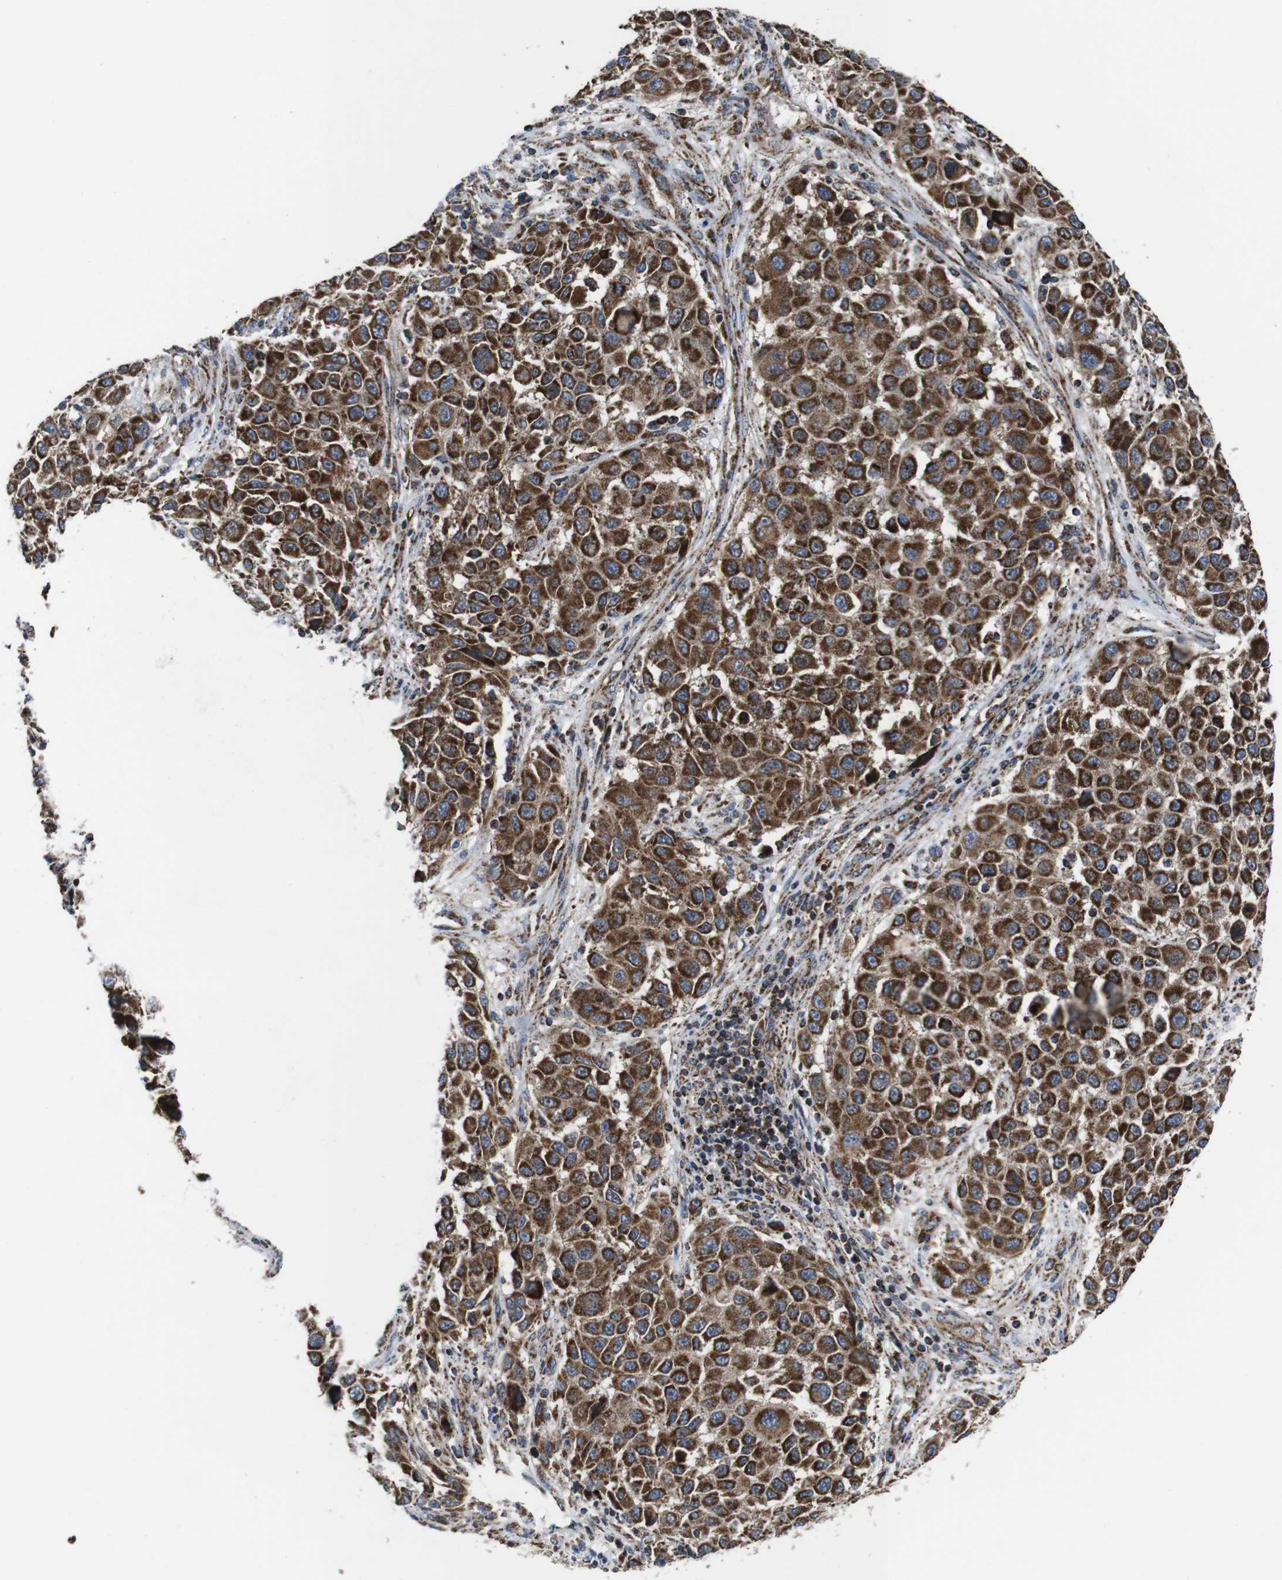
{"staining": {"intensity": "strong", "quantity": "25%-75%", "location": "cytoplasmic/membranous"}, "tissue": "melanoma", "cell_type": "Tumor cells", "image_type": "cancer", "snomed": [{"axis": "morphology", "description": "Malignant melanoma, Metastatic site"}, {"axis": "topography", "description": "Lymph node"}], "caption": "Immunohistochemical staining of human malignant melanoma (metastatic site) demonstrates high levels of strong cytoplasmic/membranous staining in approximately 25%-75% of tumor cells.", "gene": "HK1", "patient": {"sex": "male", "age": 61}}